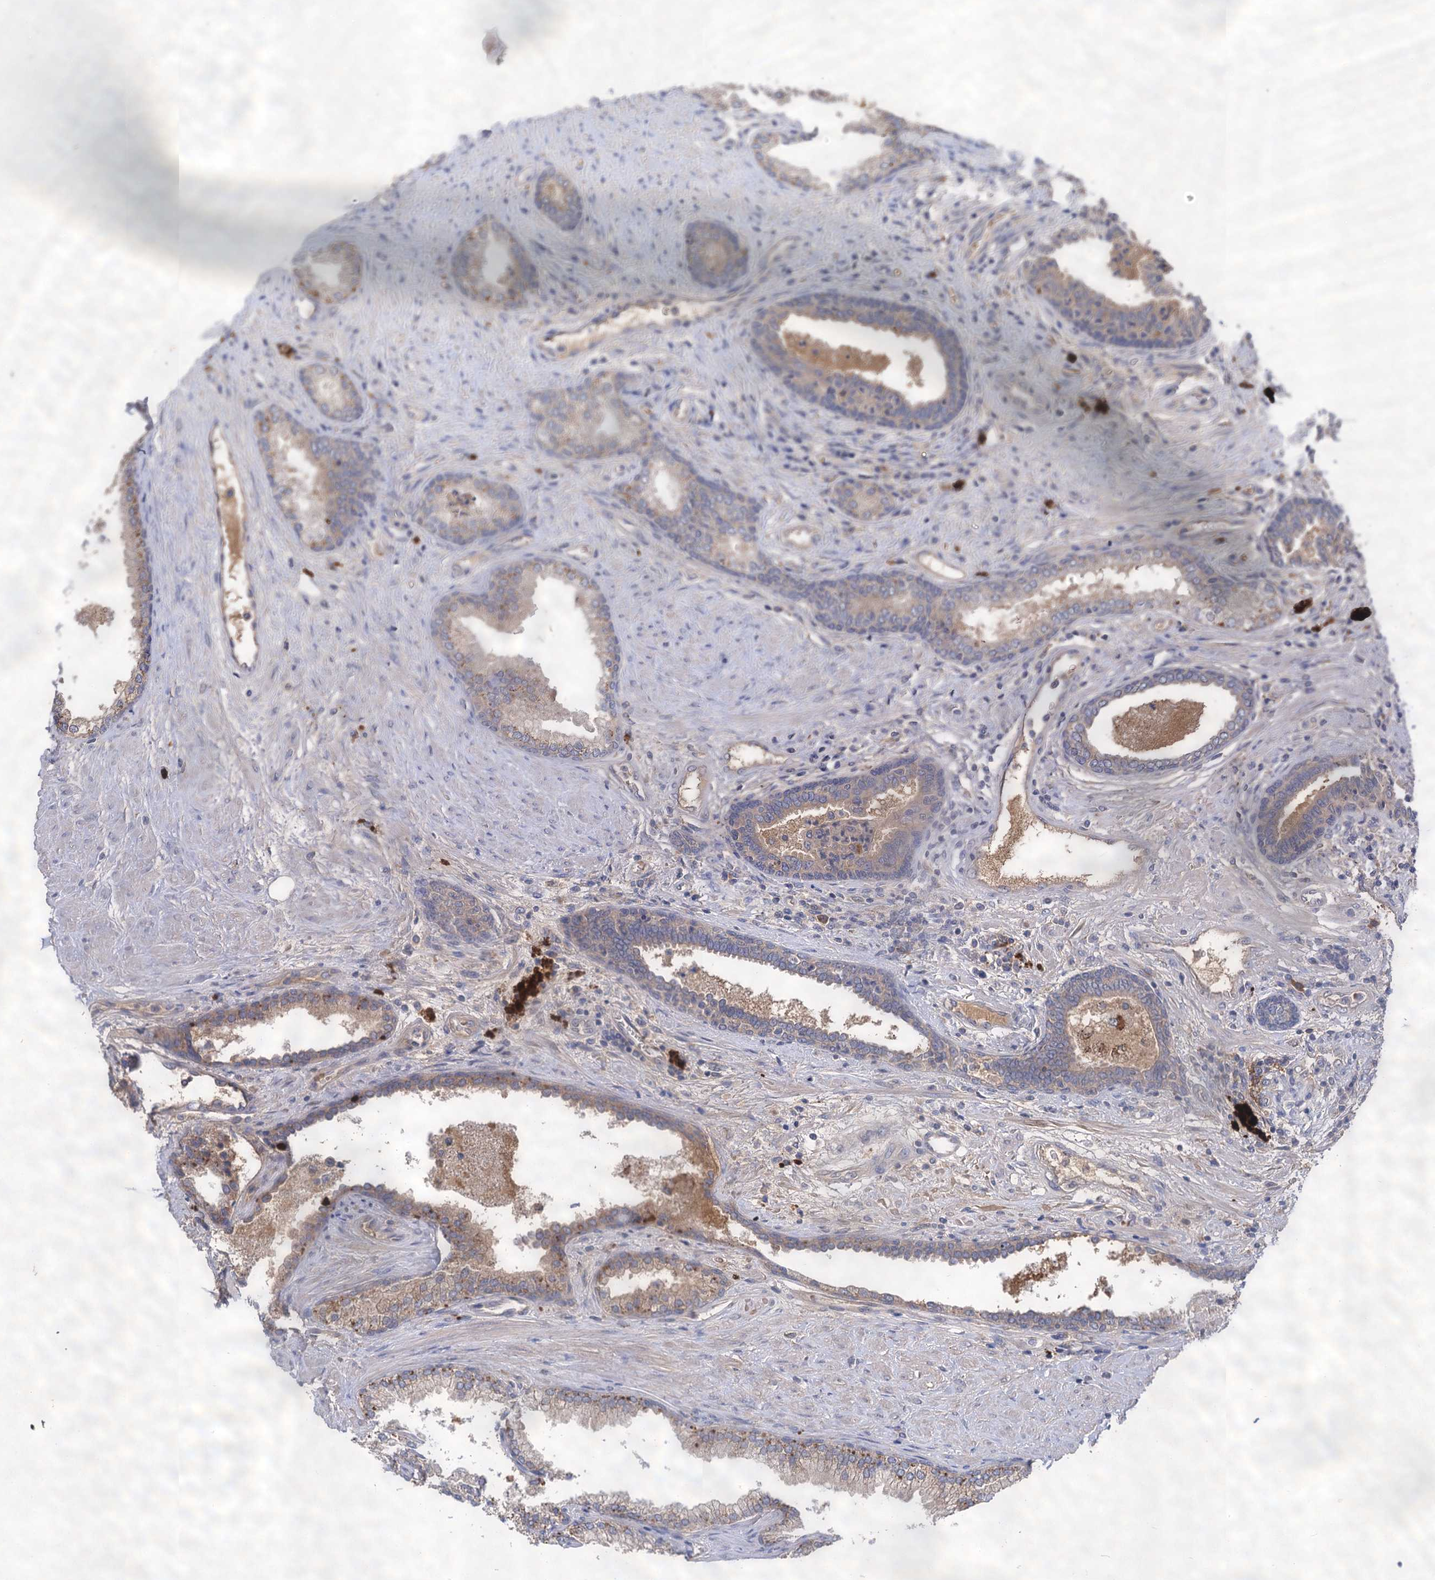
{"staining": {"intensity": "weak", "quantity": ">75%", "location": "cytoplasmic/membranous"}, "tissue": "prostate", "cell_type": "Glandular cells", "image_type": "normal", "snomed": [{"axis": "morphology", "description": "Normal tissue, NOS"}, {"axis": "topography", "description": "Prostate"}], "caption": "The immunohistochemical stain highlights weak cytoplasmic/membranous expression in glandular cells of benign prostate.", "gene": "USP50", "patient": {"sex": "male", "age": 76}}